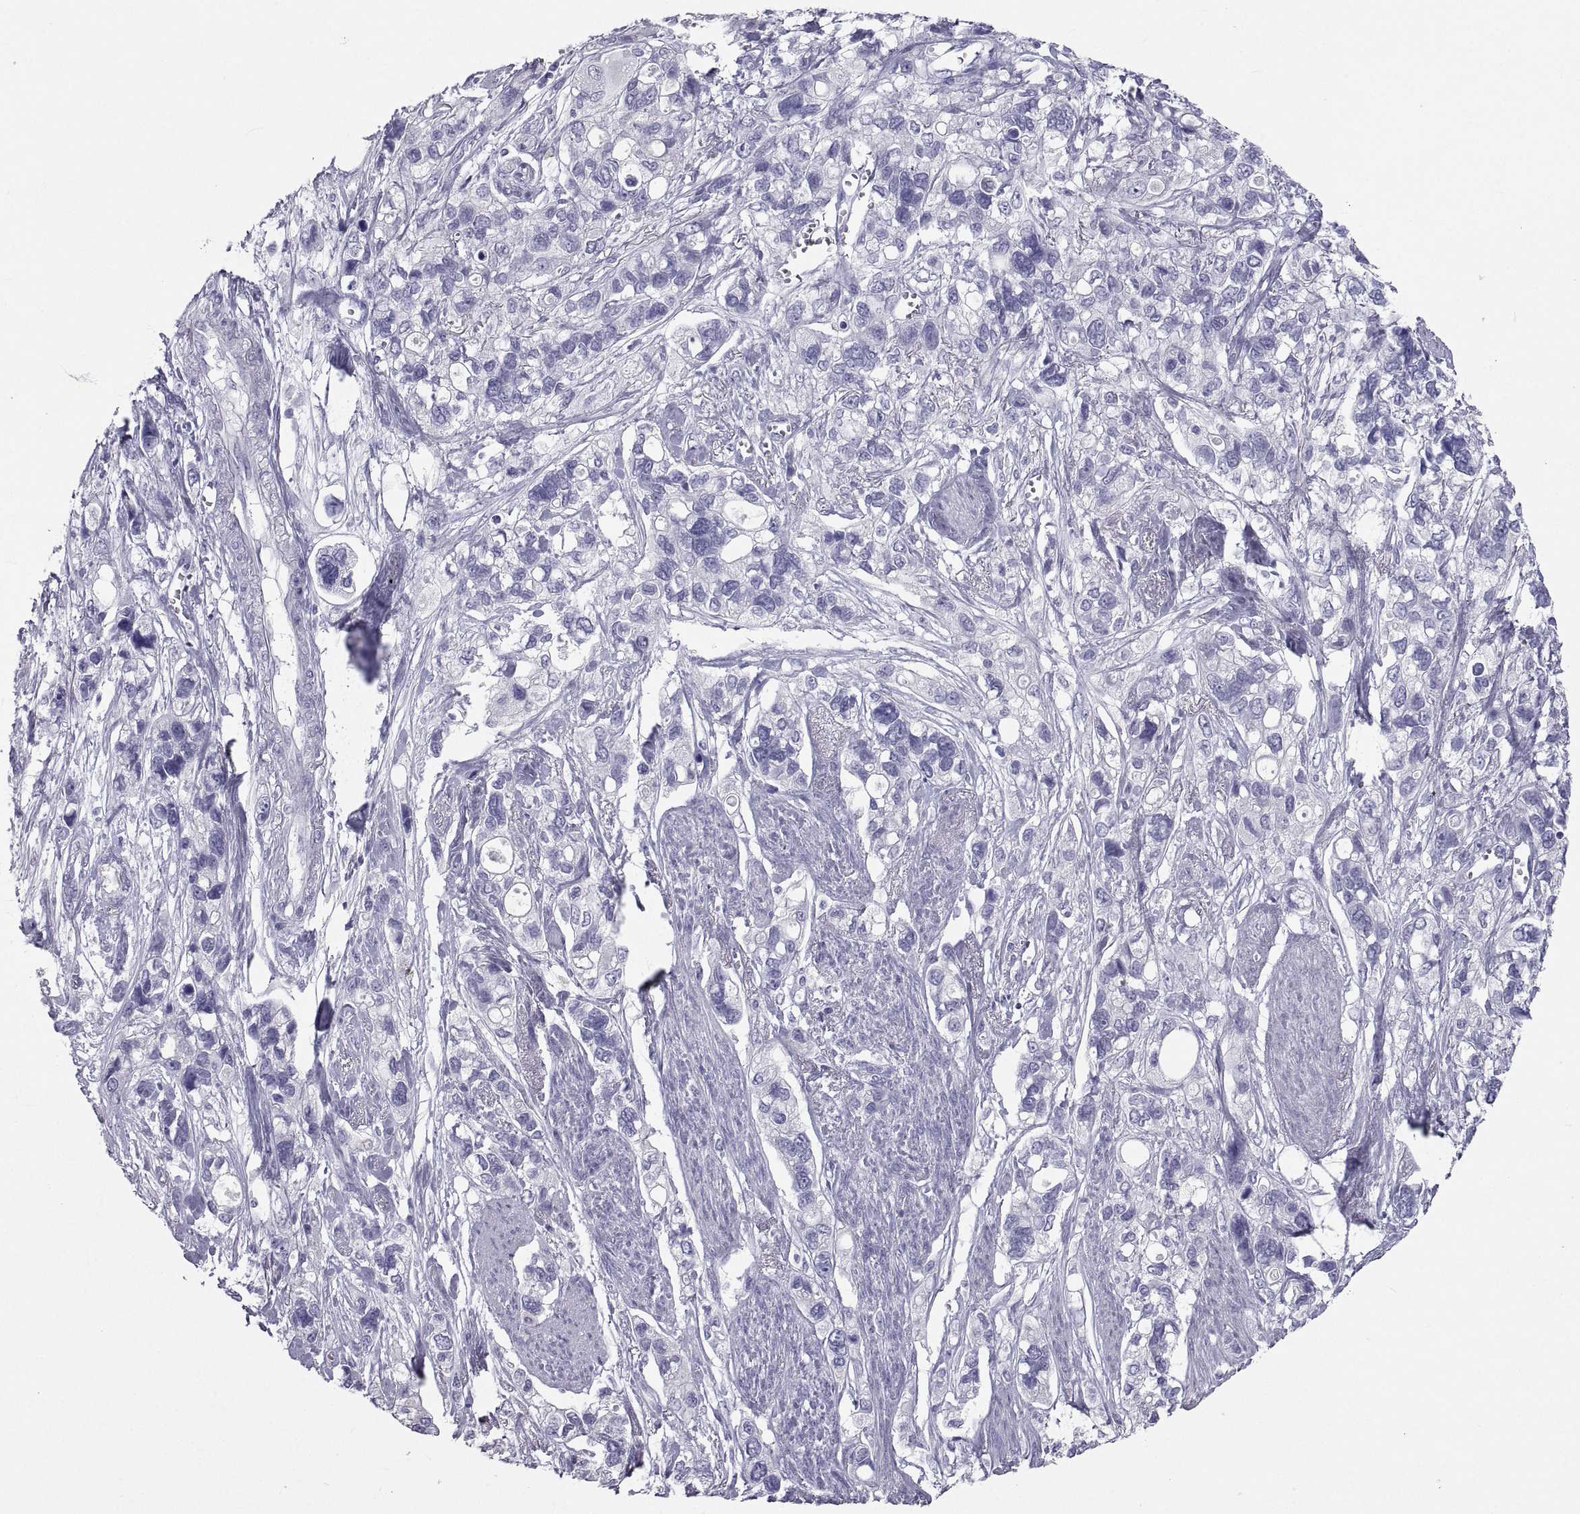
{"staining": {"intensity": "negative", "quantity": "none", "location": "none"}, "tissue": "stomach cancer", "cell_type": "Tumor cells", "image_type": "cancer", "snomed": [{"axis": "morphology", "description": "Adenocarcinoma, NOS"}, {"axis": "topography", "description": "Stomach, upper"}], "caption": "Protein analysis of stomach cancer exhibits no significant staining in tumor cells.", "gene": "PCSK1N", "patient": {"sex": "female", "age": 81}}